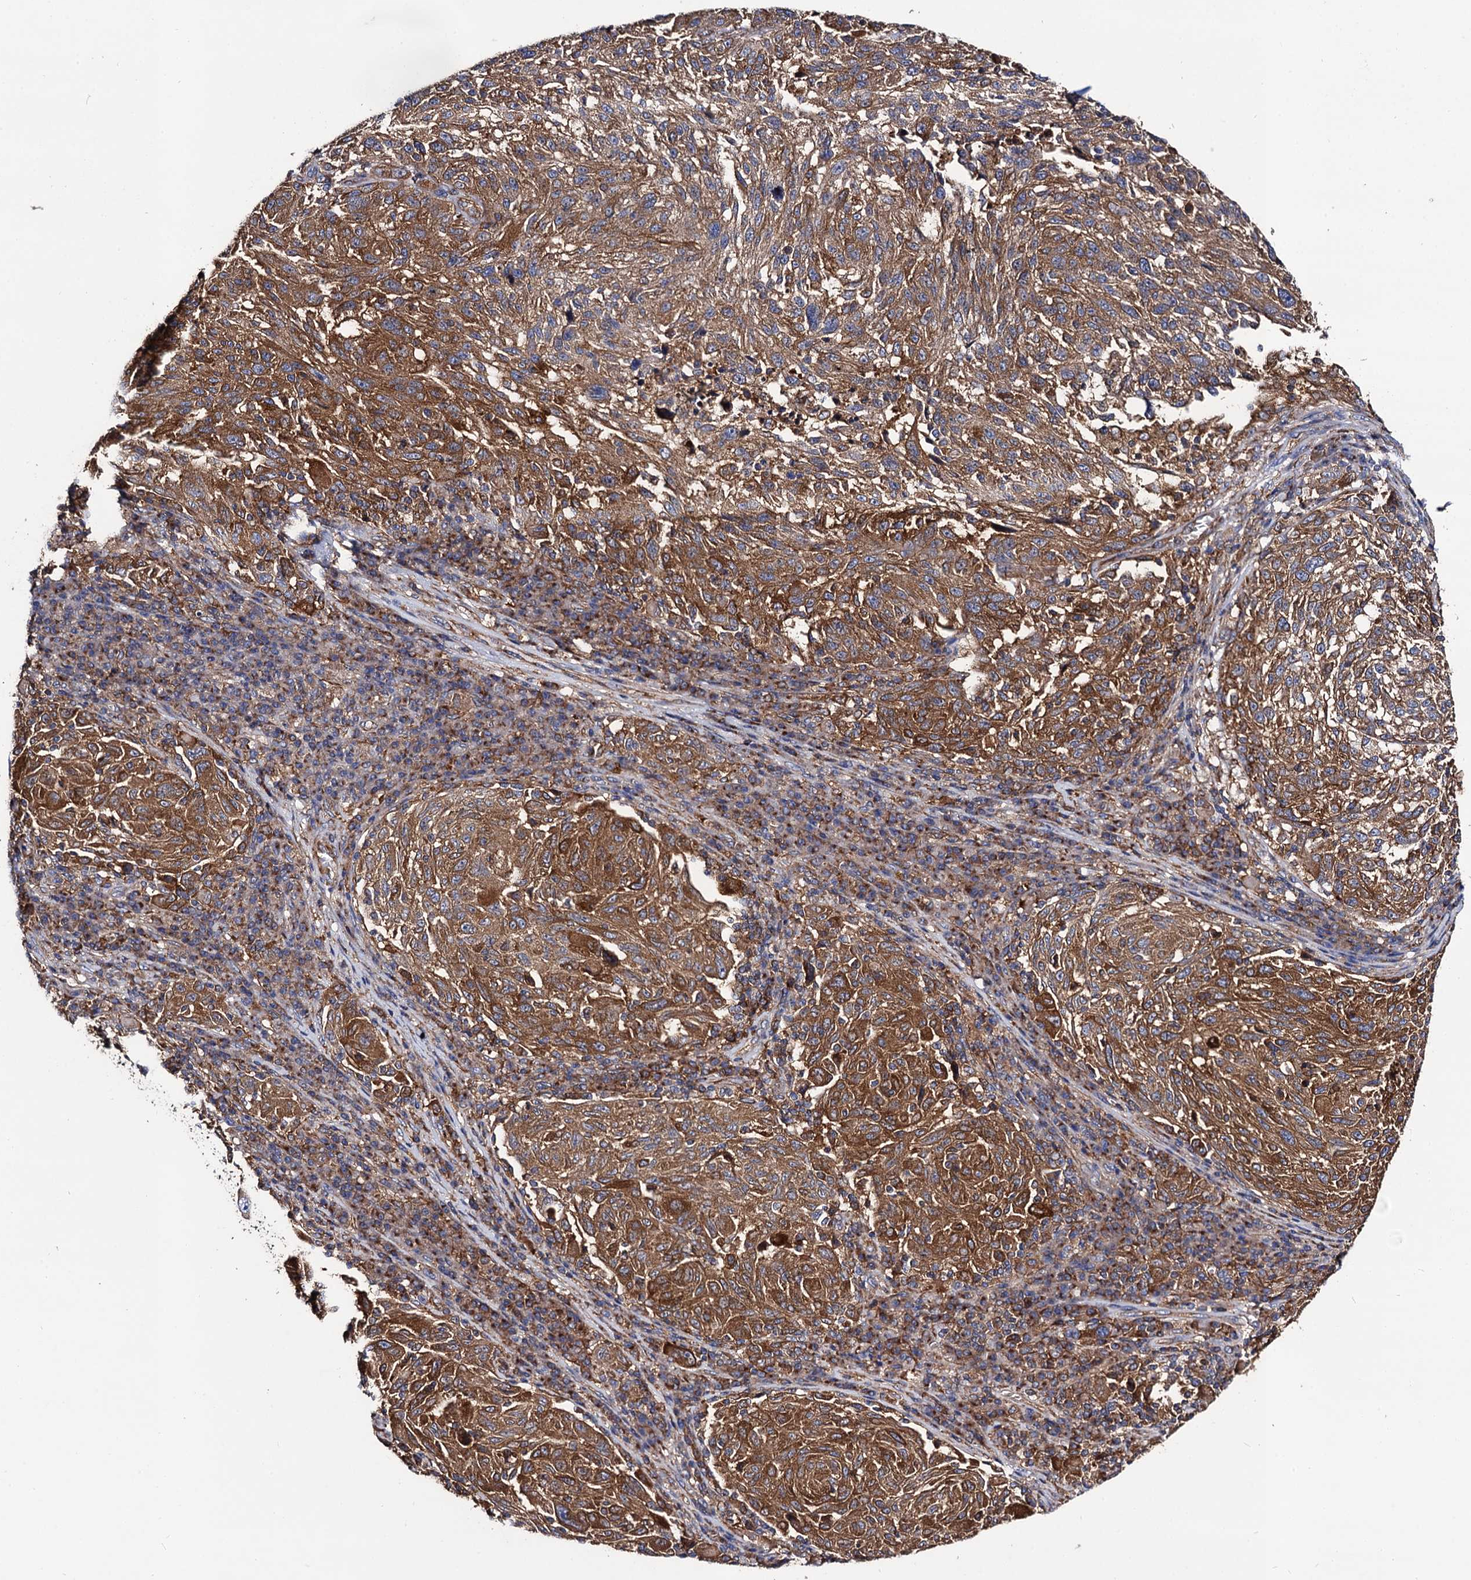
{"staining": {"intensity": "moderate", "quantity": ">75%", "location": "cytoplasmic/membranous"}, "tissue": "melanoma", "cell_type": "Tumor cells", "image_type": "cancer", "snomed": [{"axis": "morphology", "description": "Malignant melanoma, NOS"}, {"axis": "topography", "description": "Skin"}], "caption": "Malignant melanoma was stained to show a protein in brown. There is medium levels of moderate cytoplasmic/membranous expression in approximately >75% of tumor cells. (IHC, brightfield microscopy, high magnification).", "gene": "DYDC1", "patient": {"sex": "male", "age": 53}}